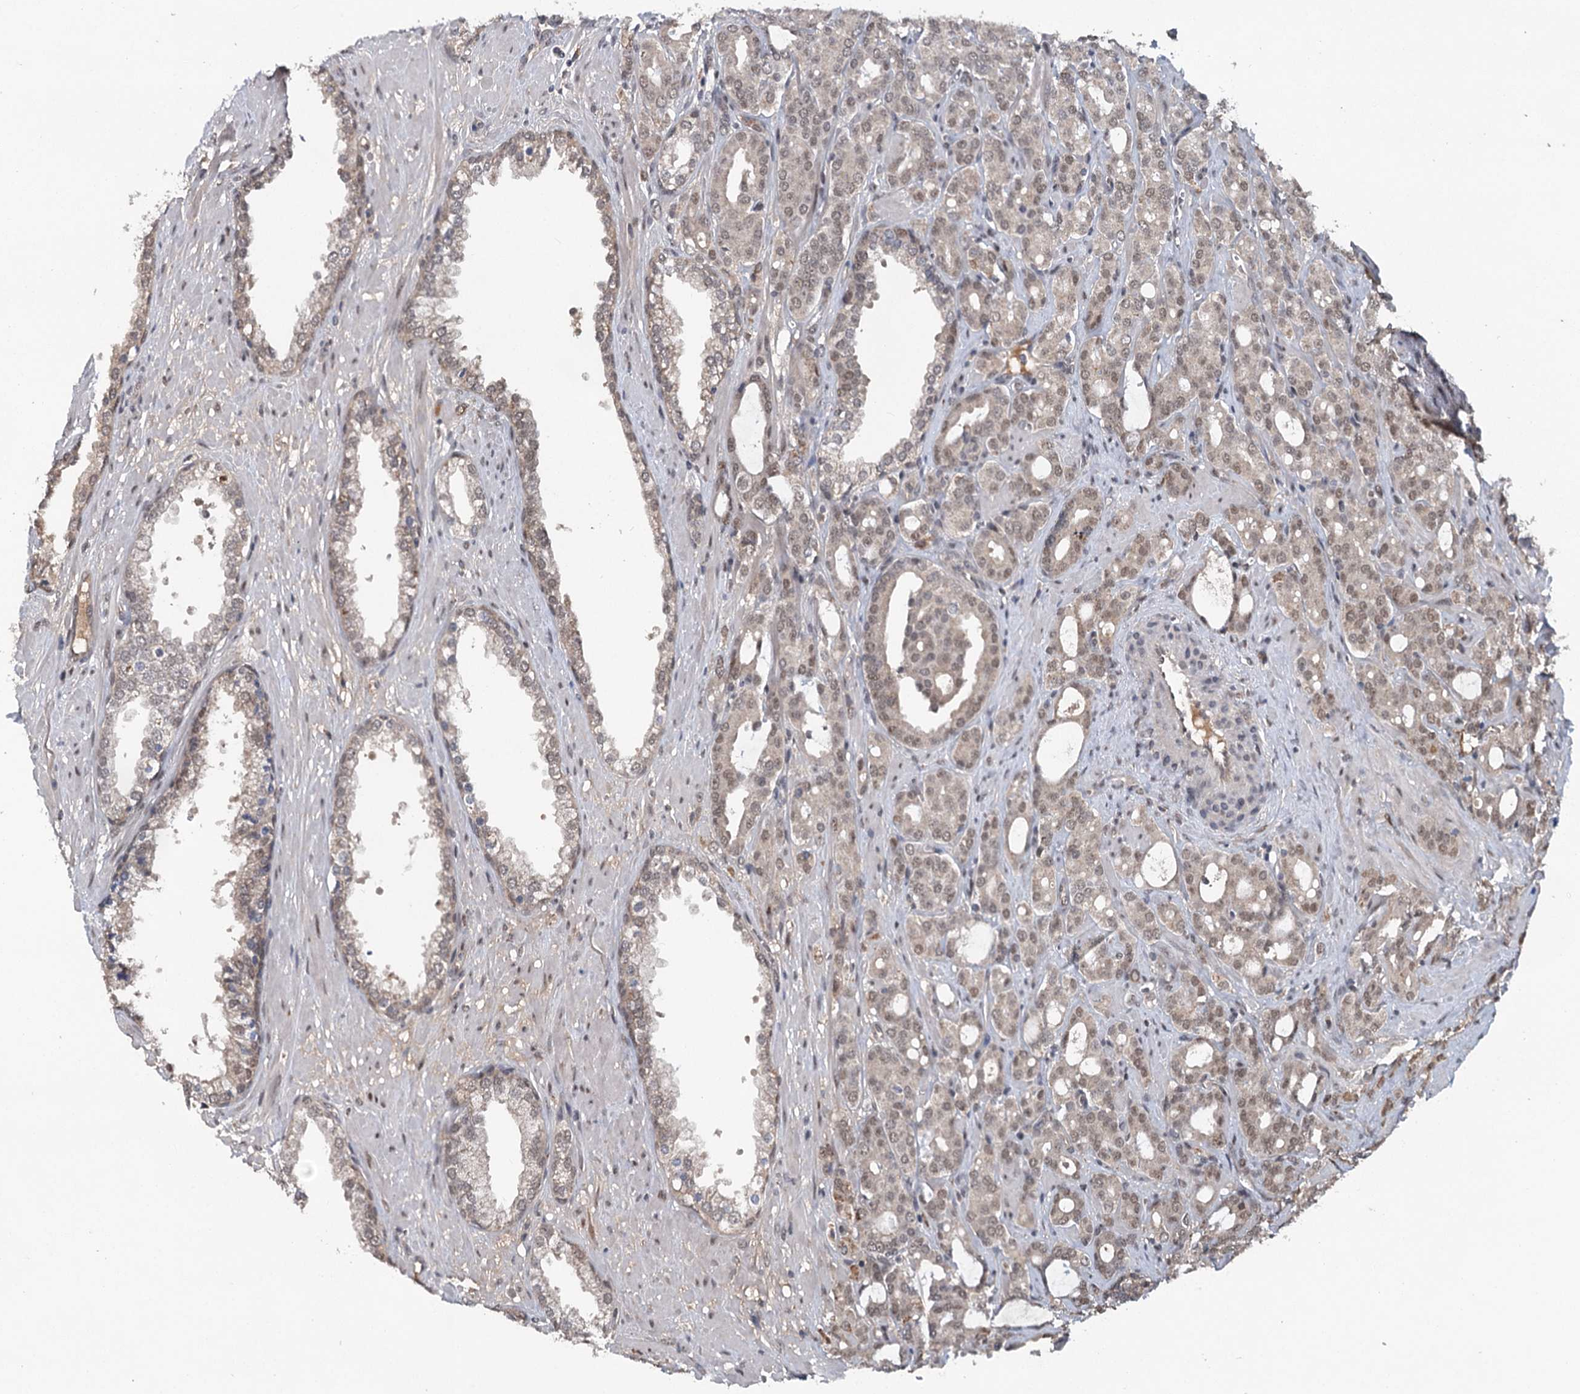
{"staining": {"intensity": "weak", "quantity": ">75%", "location": "nuclear"}, "tissue": "prostate cancer", "cell_type": "Tumor cells", "image_type": "cancer", "snomed": [{"axis": "morphology", "description": "Adenocarcinoma, High grade"}, {"axis": "topography", "description": "Prostate"}], "caption": "Immunohistochemical staining of prostate adenocarcinoma (high-grade) reveals low levels of weak nuclear staining in about >75% of tumor cells.", "gene": "MYG1", "patient": {"sex": "male", "age": 72}}